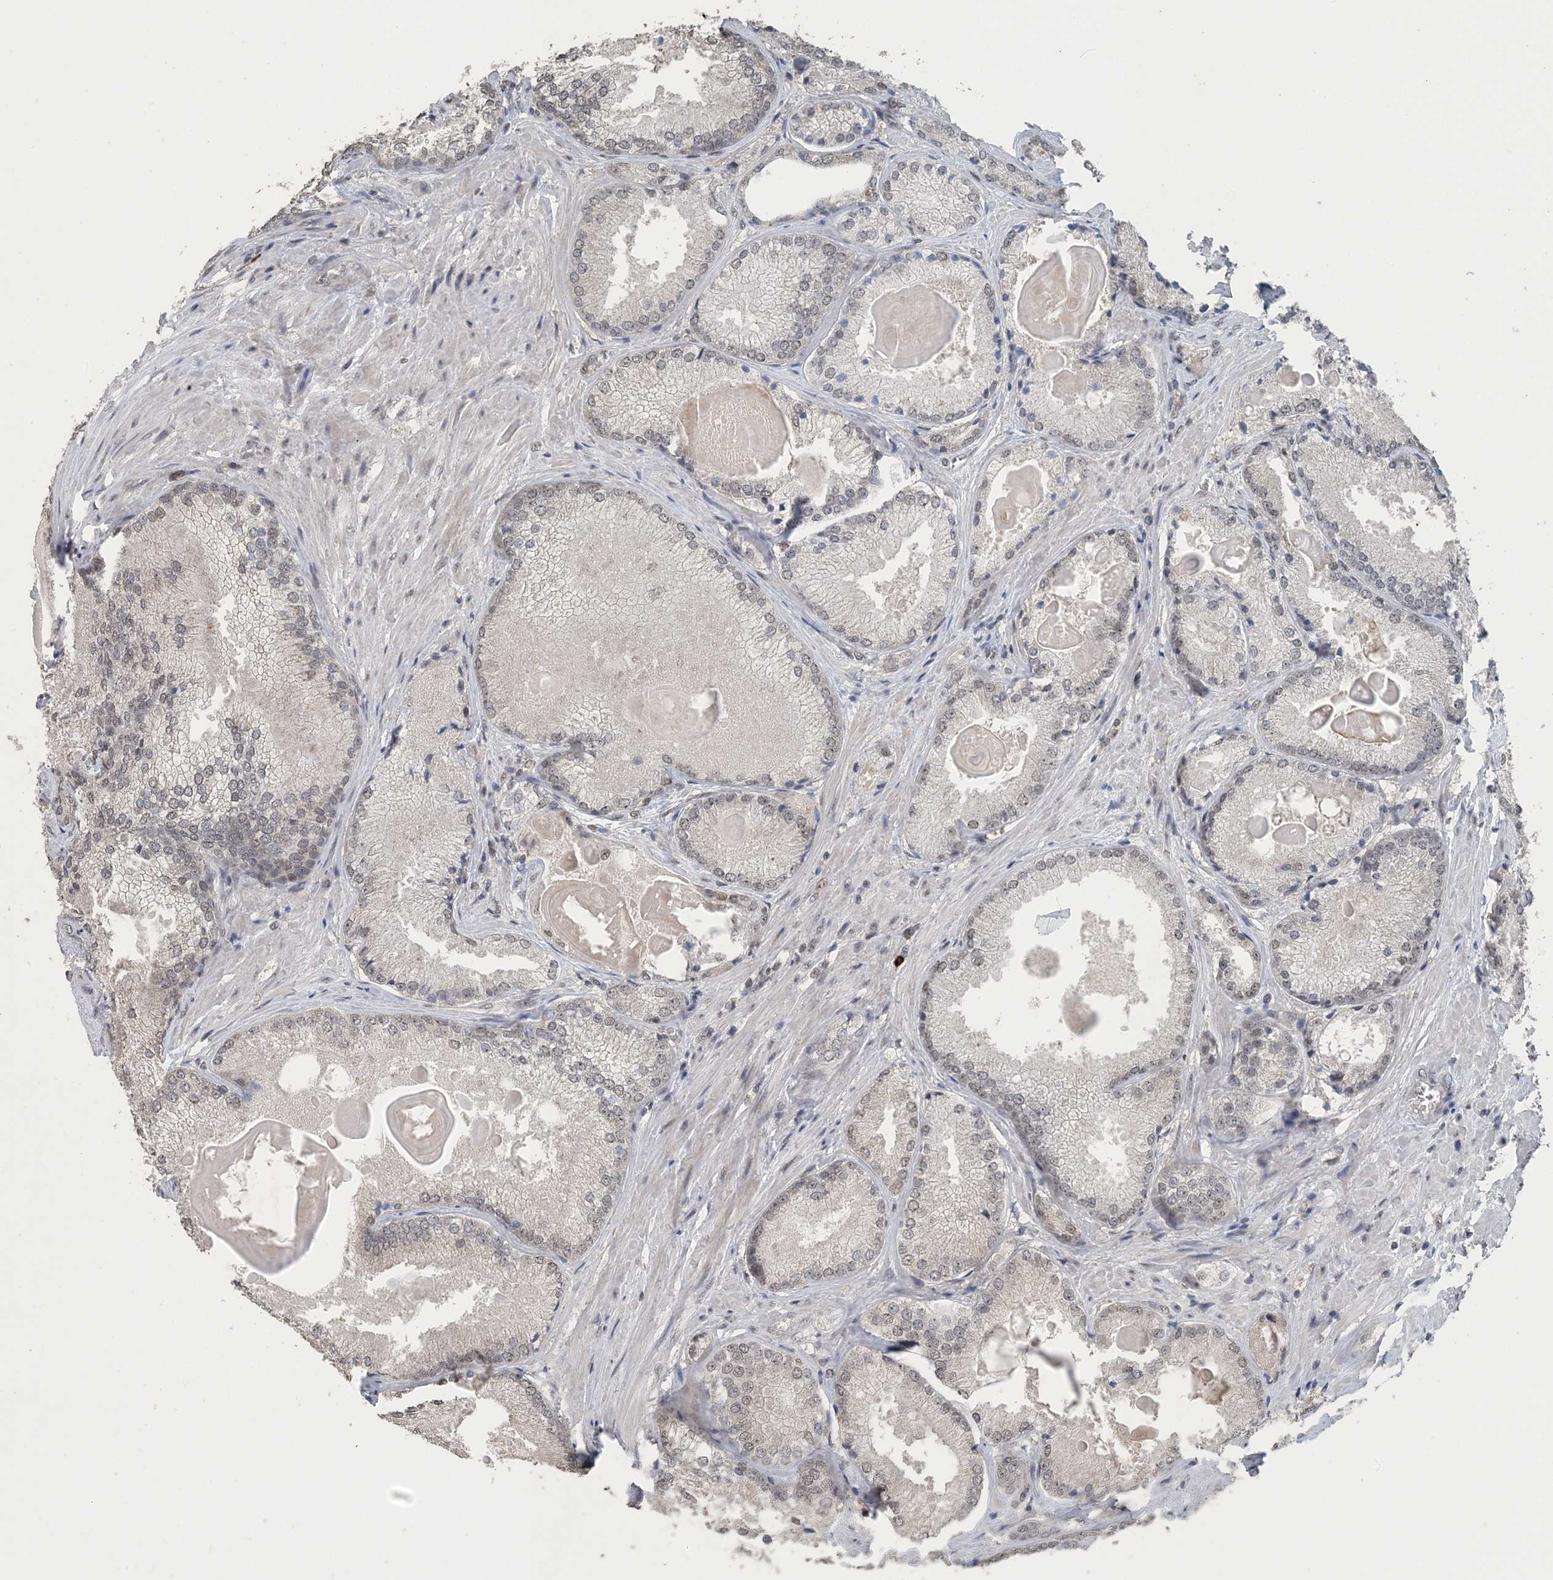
{"staining": {"intensity": "weak", "quantity": "<25%", "location": "nuclear"}, "tissue": "prostate cancer", "cell_type": "Tumor cells", "image_type": "cancer", "snomed": [{"axis": "morphology", "description": "Adenocarcinoma, High grade"}, {"axis": "topography", "description": "Prostate"}], "caption": "DAB immunohistochemical staining of adenocarcinoma (high-grade) (prostate) shows no significant expression in tumor cells.", "gene": "MBD2", "patient": {"sex": "male", "age": 66}}